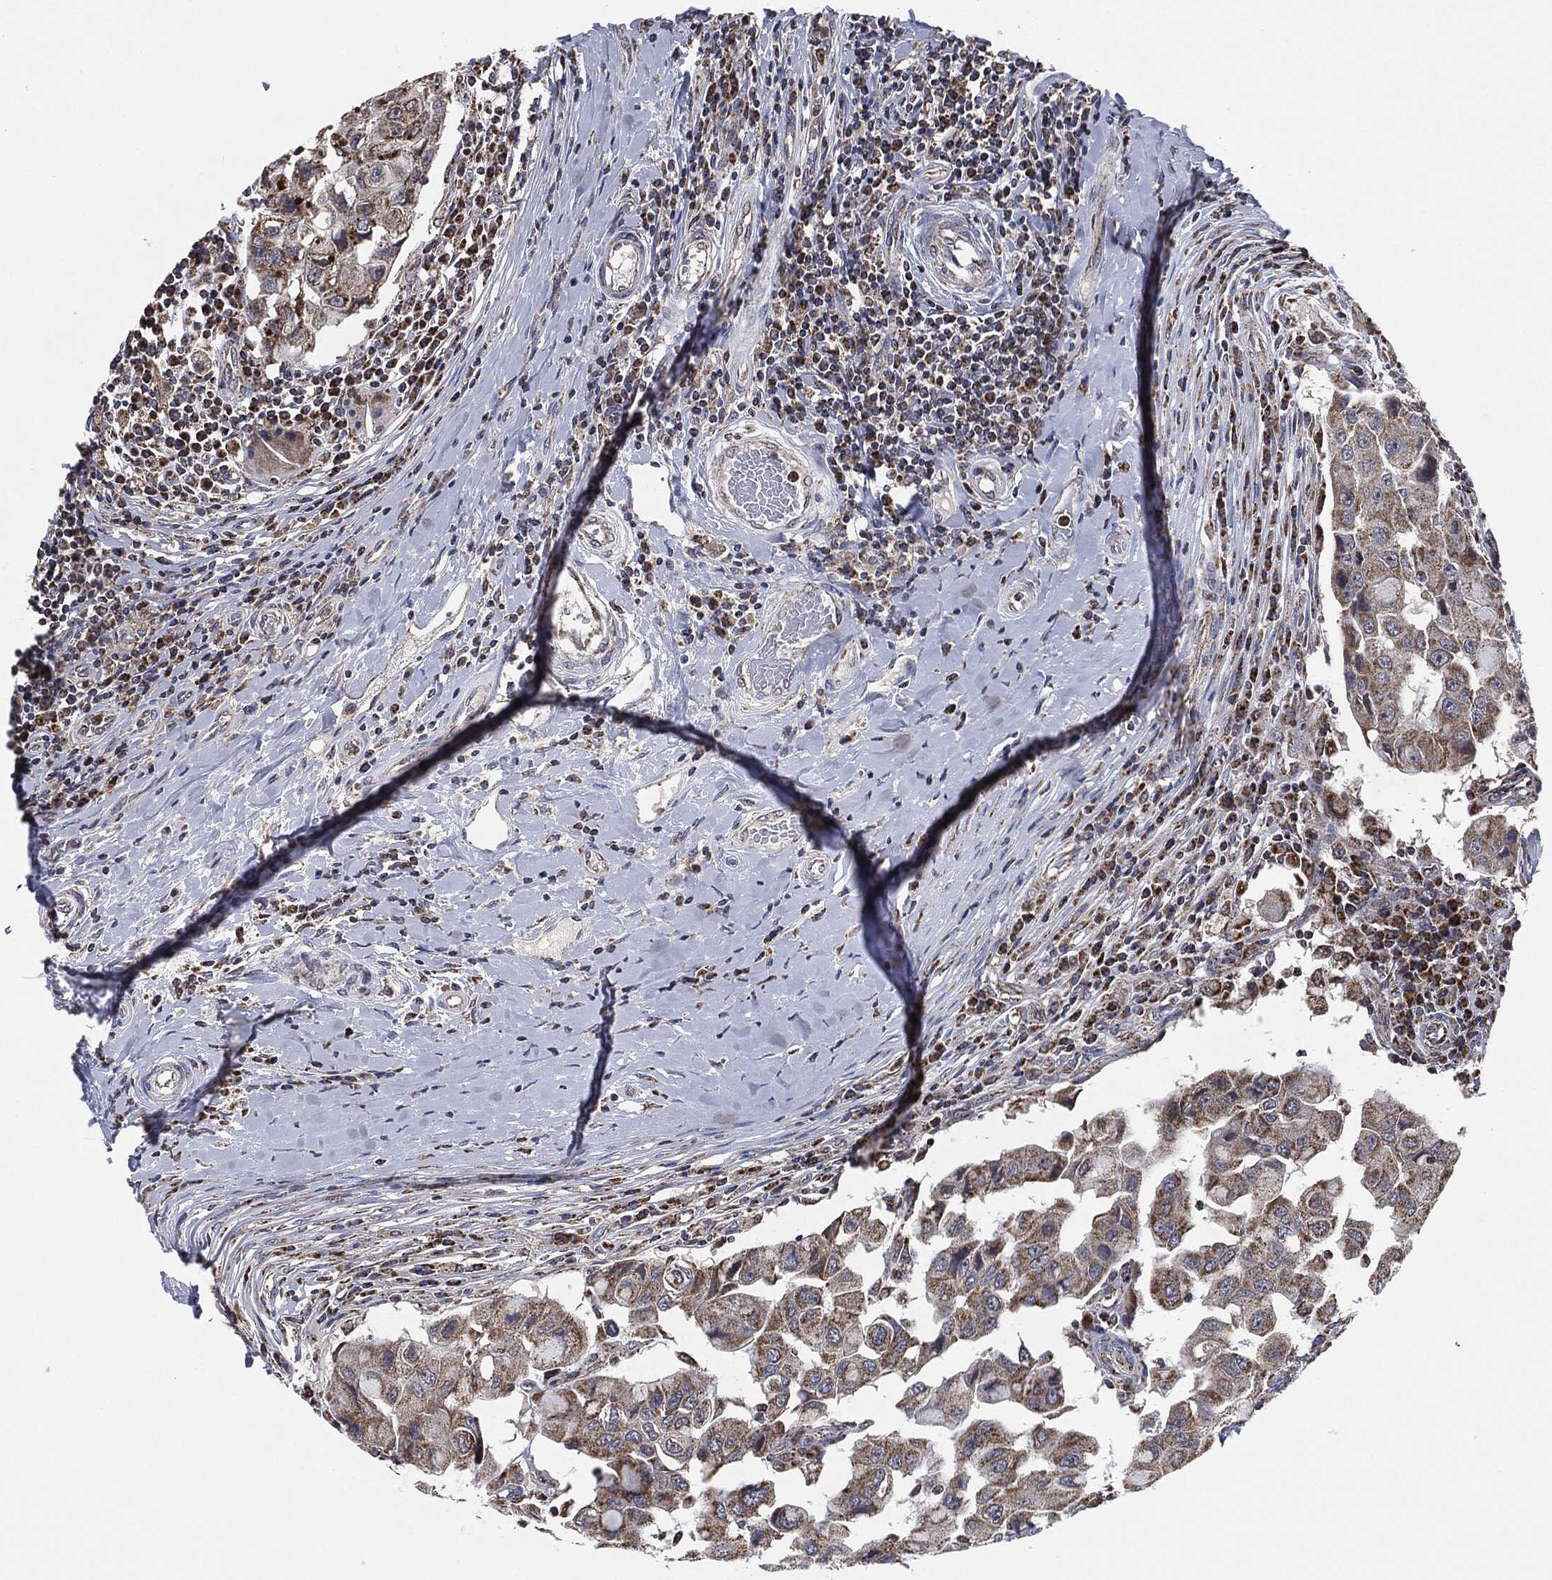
{"staining": {"intensity": "moderate", "quantity": "25%-75%", "location": "cytoplasmic/membranous"}, "tissue": "breast cancer", "cell_type": "Tumor cells", "image_type": "cancer", "snomed": [{"axis": "morphology", "description": "Duct carcinoma"}, {"axis": "topography", "description": "Breast"}], "caption": "Moderate cytoplasmic/membranous expression for a protein is present in about 25%-75% of tumor cells of breast cancer (infiltrating ductal carcinoma) using immunohistochemistry (IHC).", "gene": "NDUFV2", "patient": {"sex": "female", "age": 27}}